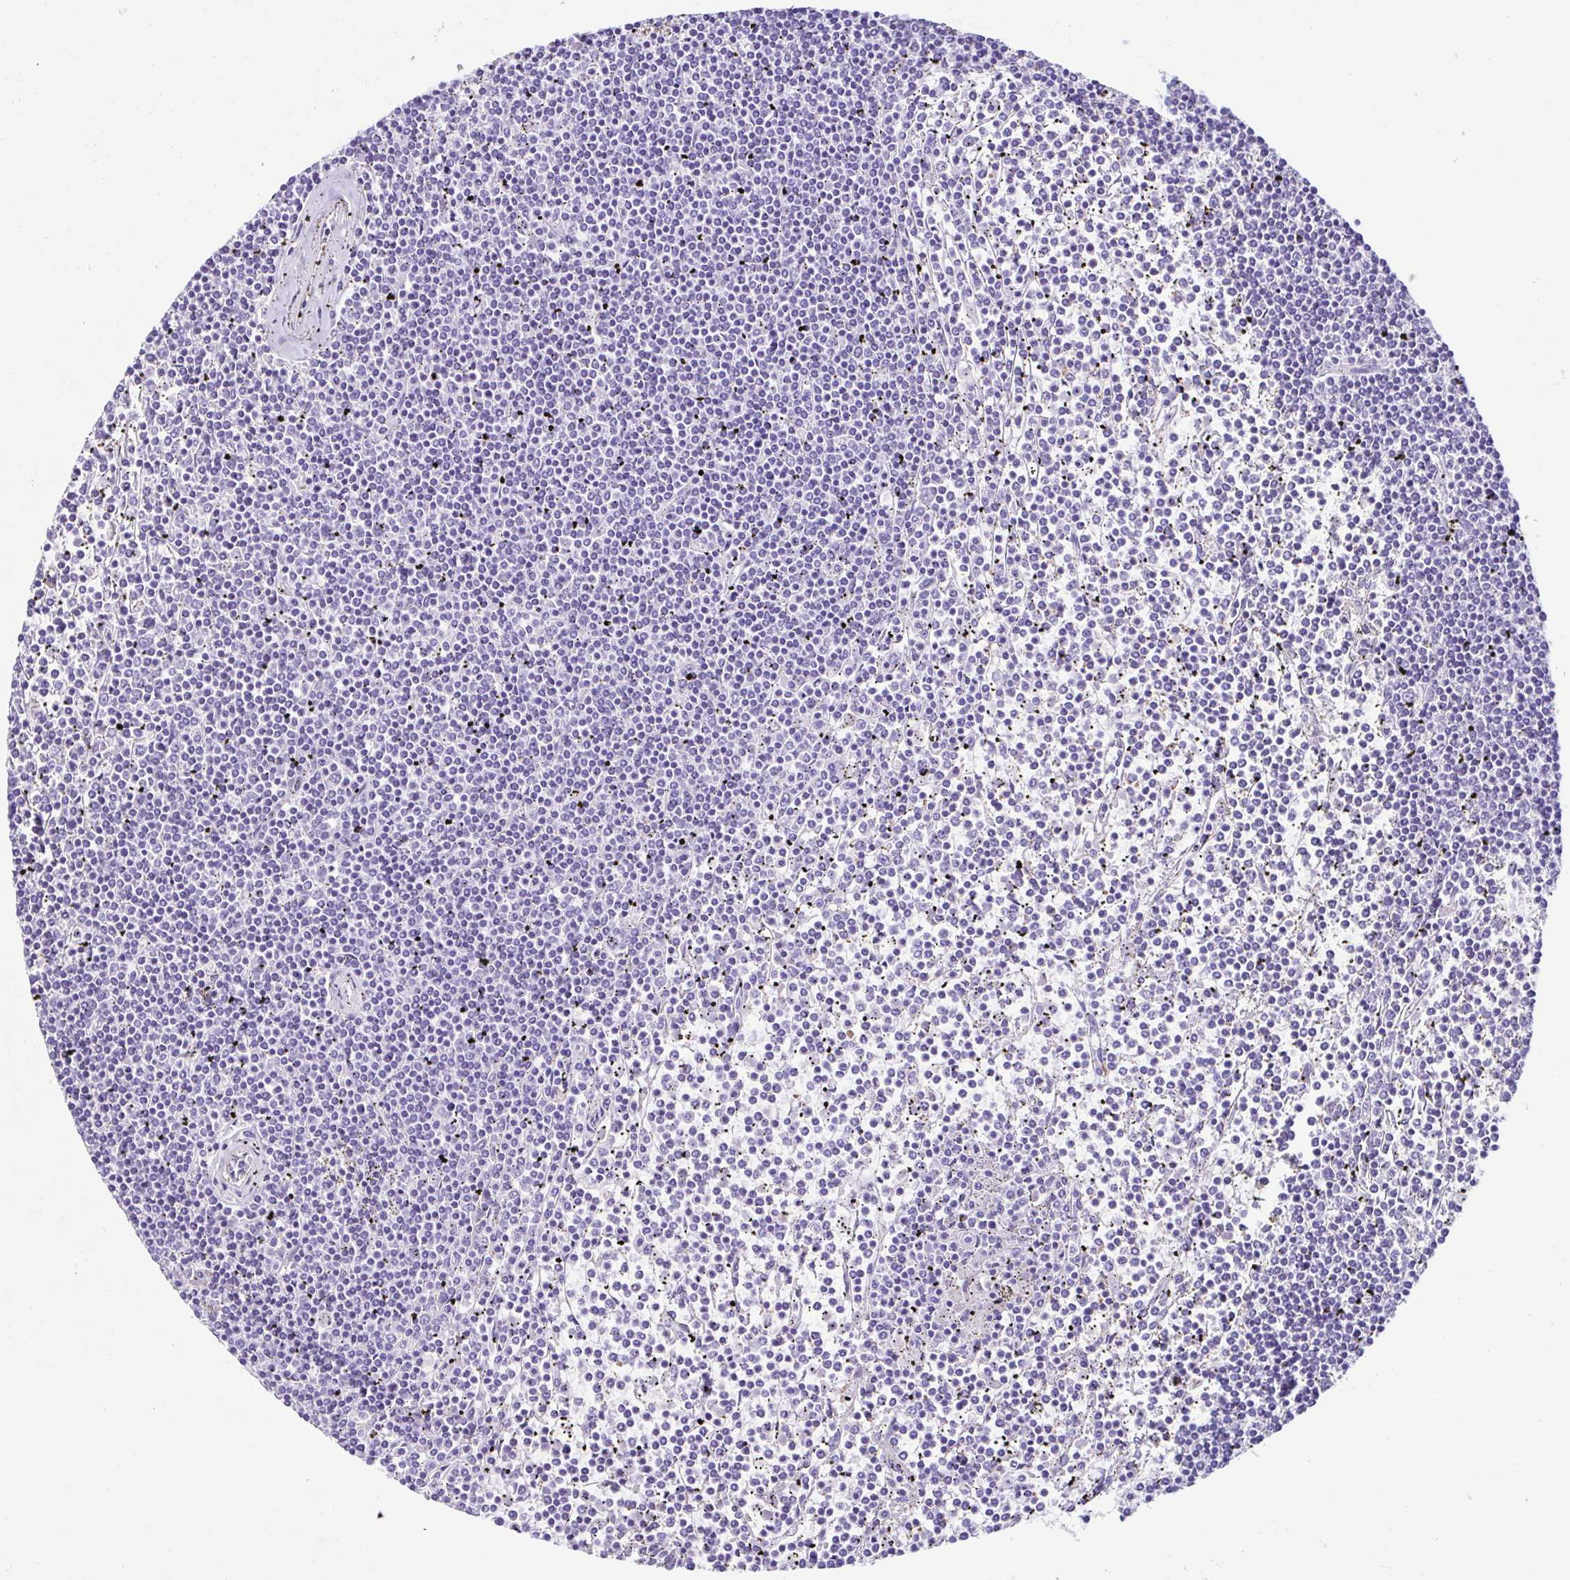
{"staining": {"intensity": "negative", "quantity": "none", "location": "none"}, "tissue": "lymphoma", "cell_type": "Tumor cells", "image_type": "cancer", "snomed": [{"axis": "morphology", "description": "Malignant lymphoma, non-Hodgkin's type, Low grade"}, {"axis": "topography", "description": "Spleen"}], "caption": "There is no significant positivity in tumor cells of low-grade malignant lymphoma, non-Hodgkin's type.", "gene": "CYP11B1", "patient": {"sex": "female", "age": 19}}